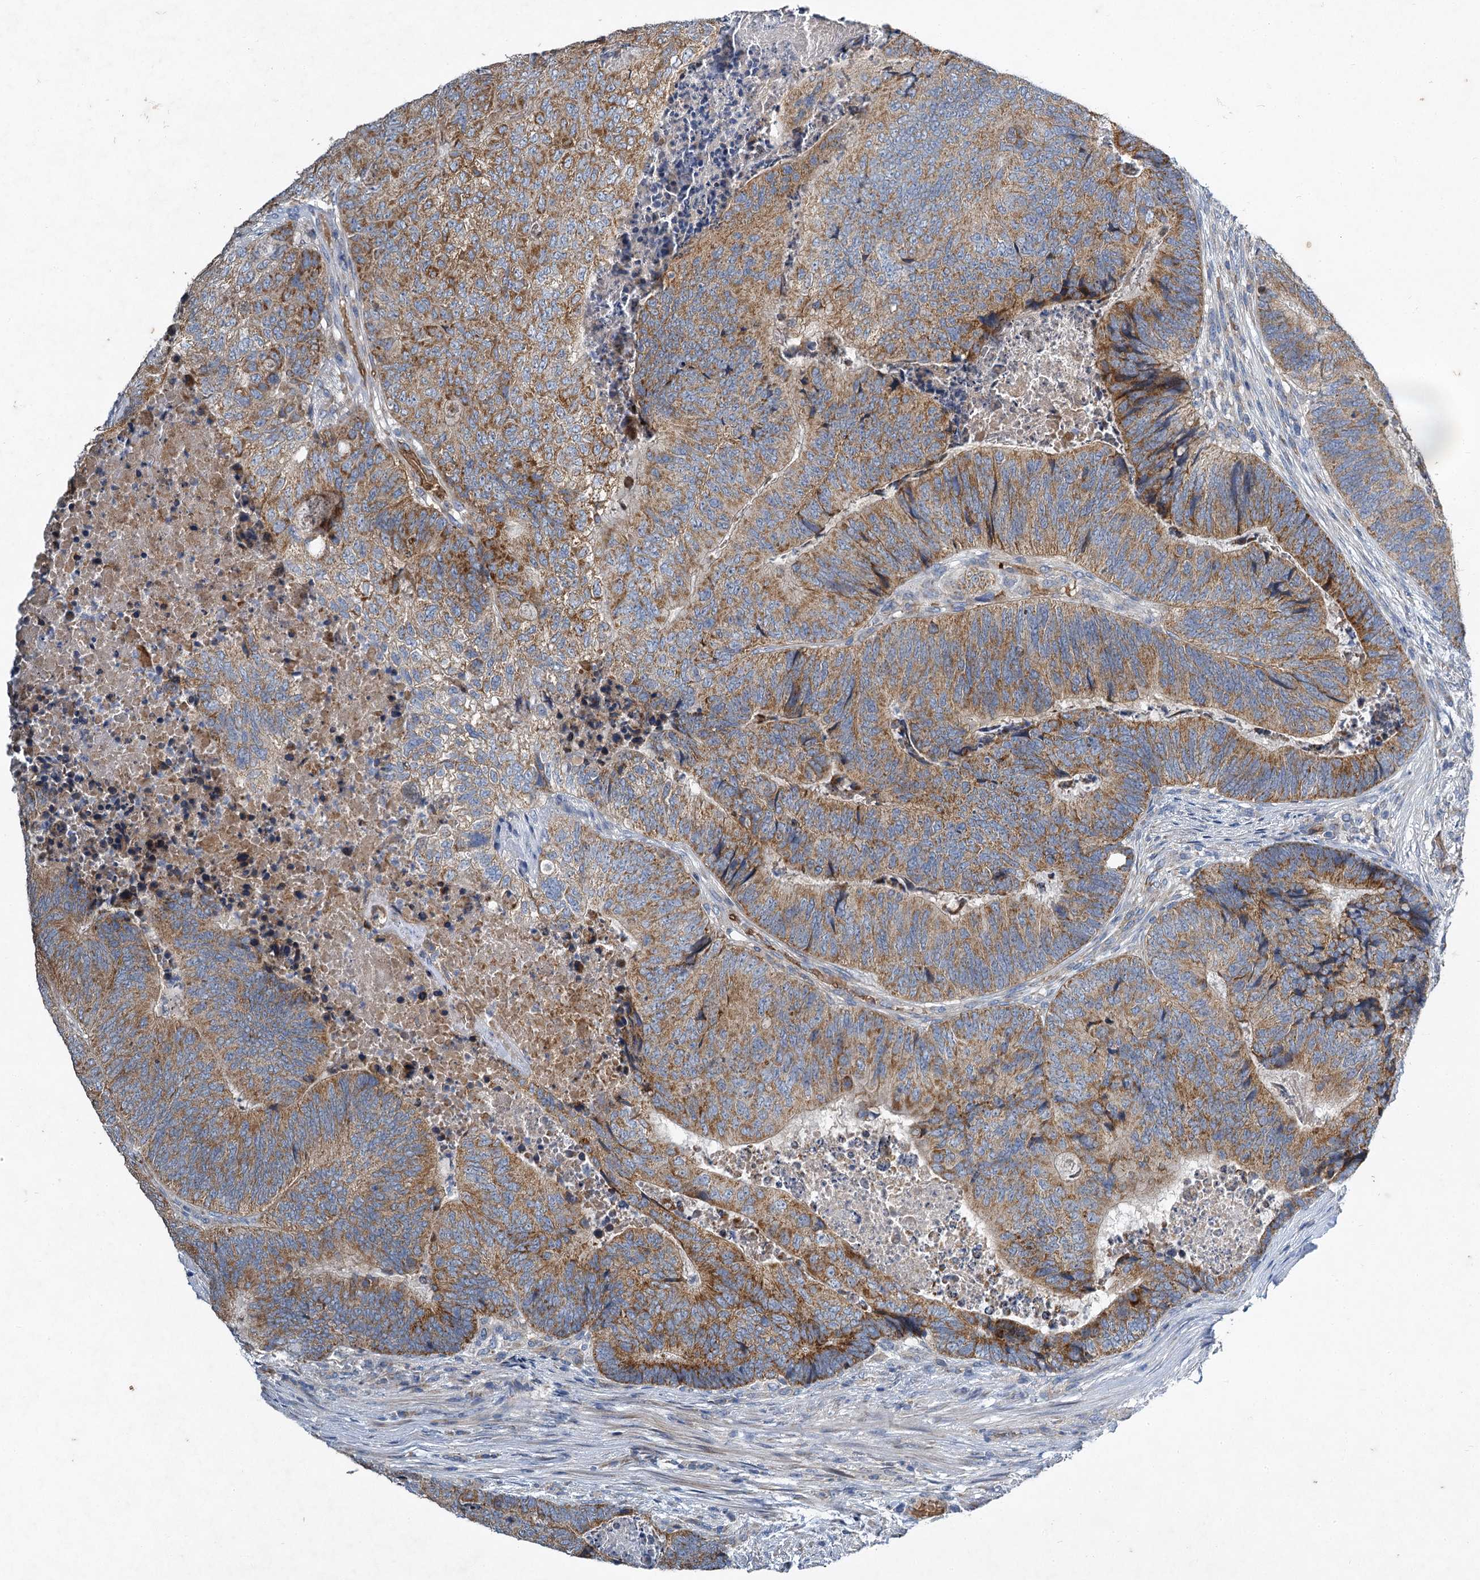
{"staining": {"intensity": "moderate", "quantity": ">75%", "location": "cytoplasmic/membranous"}, "tissue": "colorectal cancer", "cell_type": "Tumor cells", "image_type": "cancer", "snomed": [{"axis": "morphology", "description": "Adenocarcinoma, NOS"}, {"axis": "topography", "description": "Colon"}], "caption": "Brown immunohistochemical staining in colorectal cancer (adenocarcinoma) exhibits moderate cytoplasmic/membranous staining in approximately >75% of tumor cells.", "gene": "BCS1L", "patient": {"sex": "female", "age": 67}}